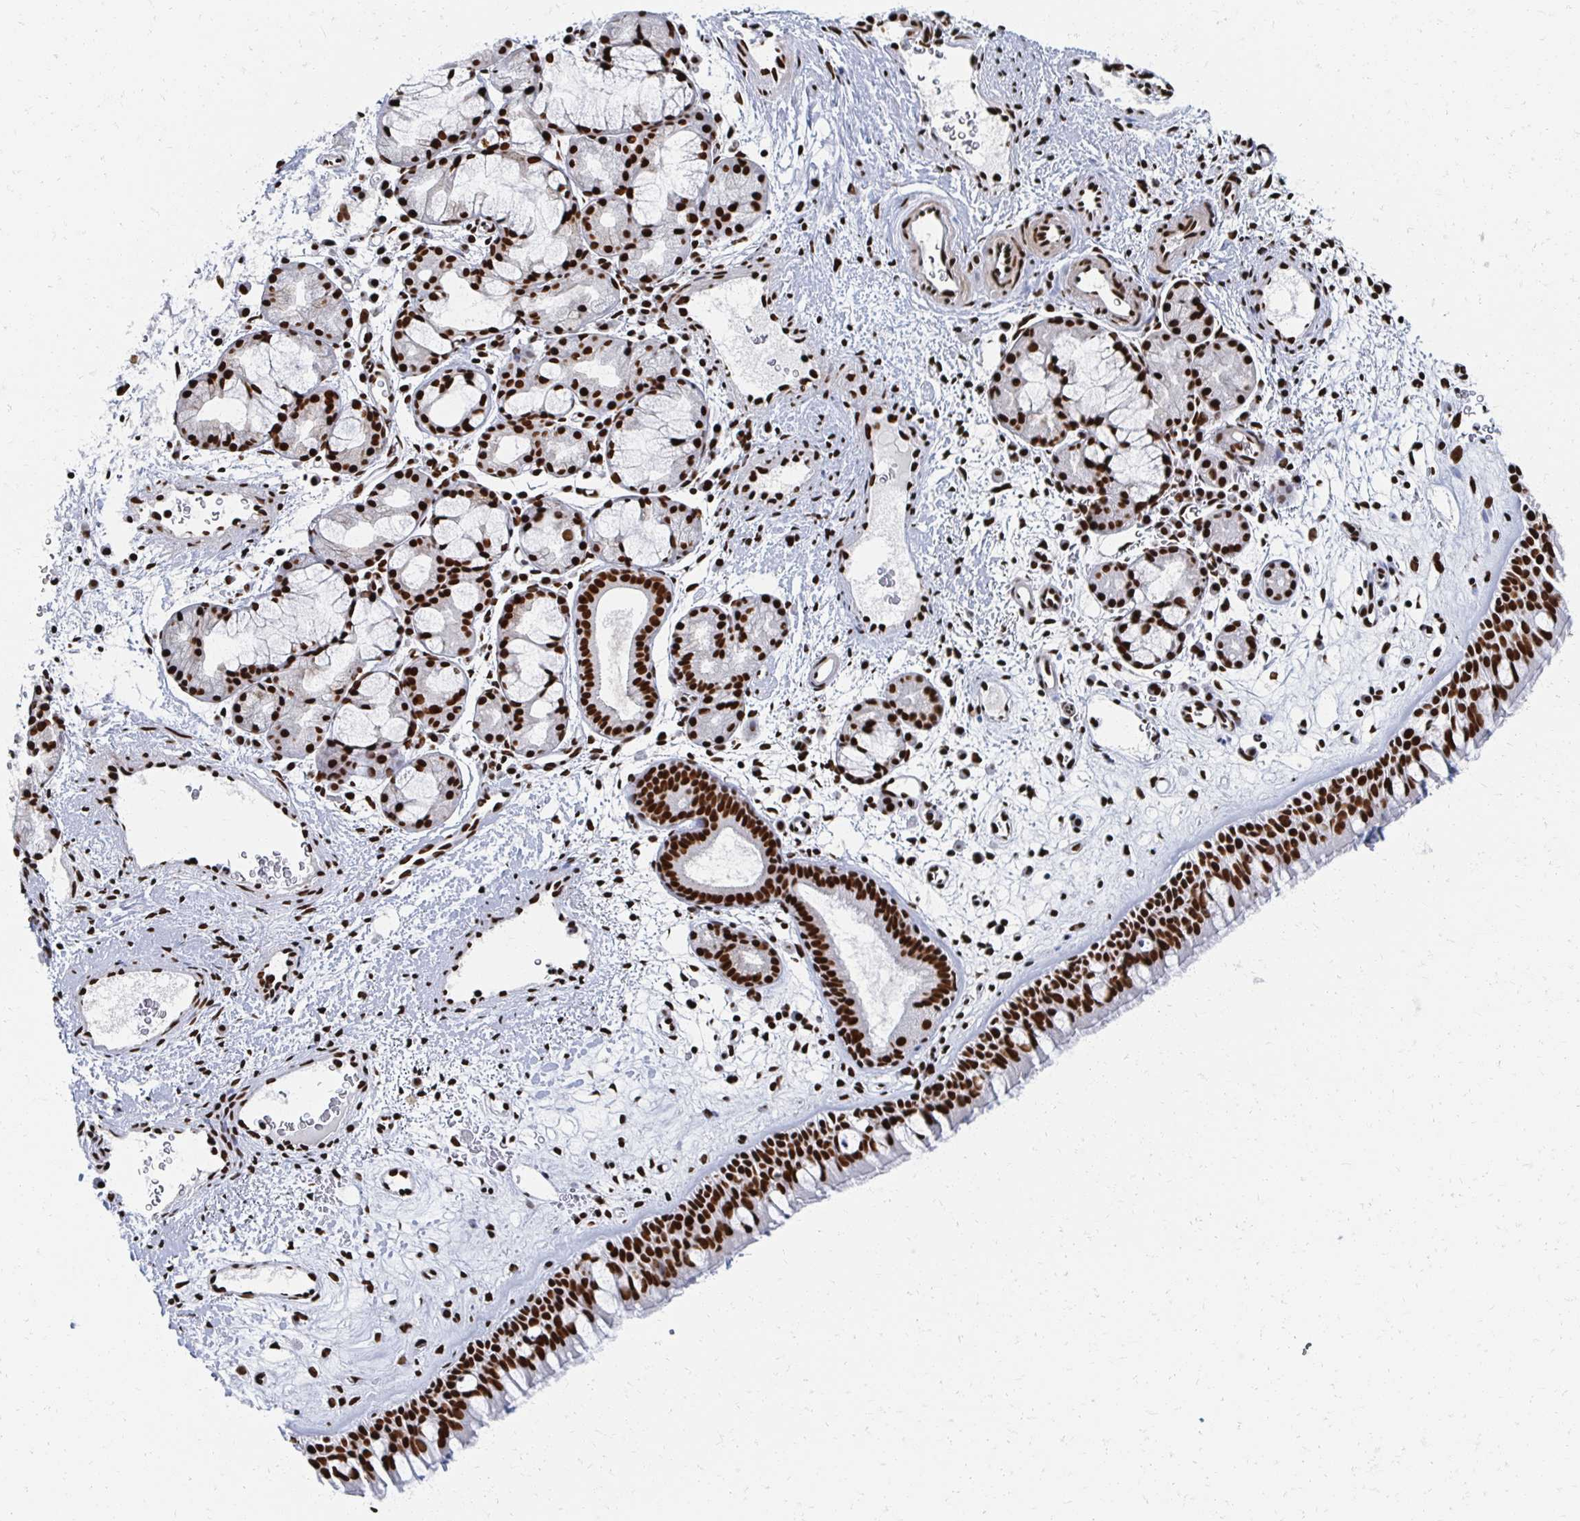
{"staining": {"intensity": "strong", "quantity": ">75%", "location": "nuclear"}, "tissue": "nasopharynx", "cell_type": "Respiratory epithelial cells", "image_type": "normal", "snomed": [{"axis": "morphology", "description": "Normal tissue, NOS"}, {"axis": "topography", "description": "Nasopharynx"}], "caption": "Nasopharynx stained for a protein reveals strong nuclear positivity in respiratory epithelial cells. (Brightfield microscopy of DAB IHC at high magnification).", "gene": "RBBP4", "patient": {"sex": "male", "age": 65}}